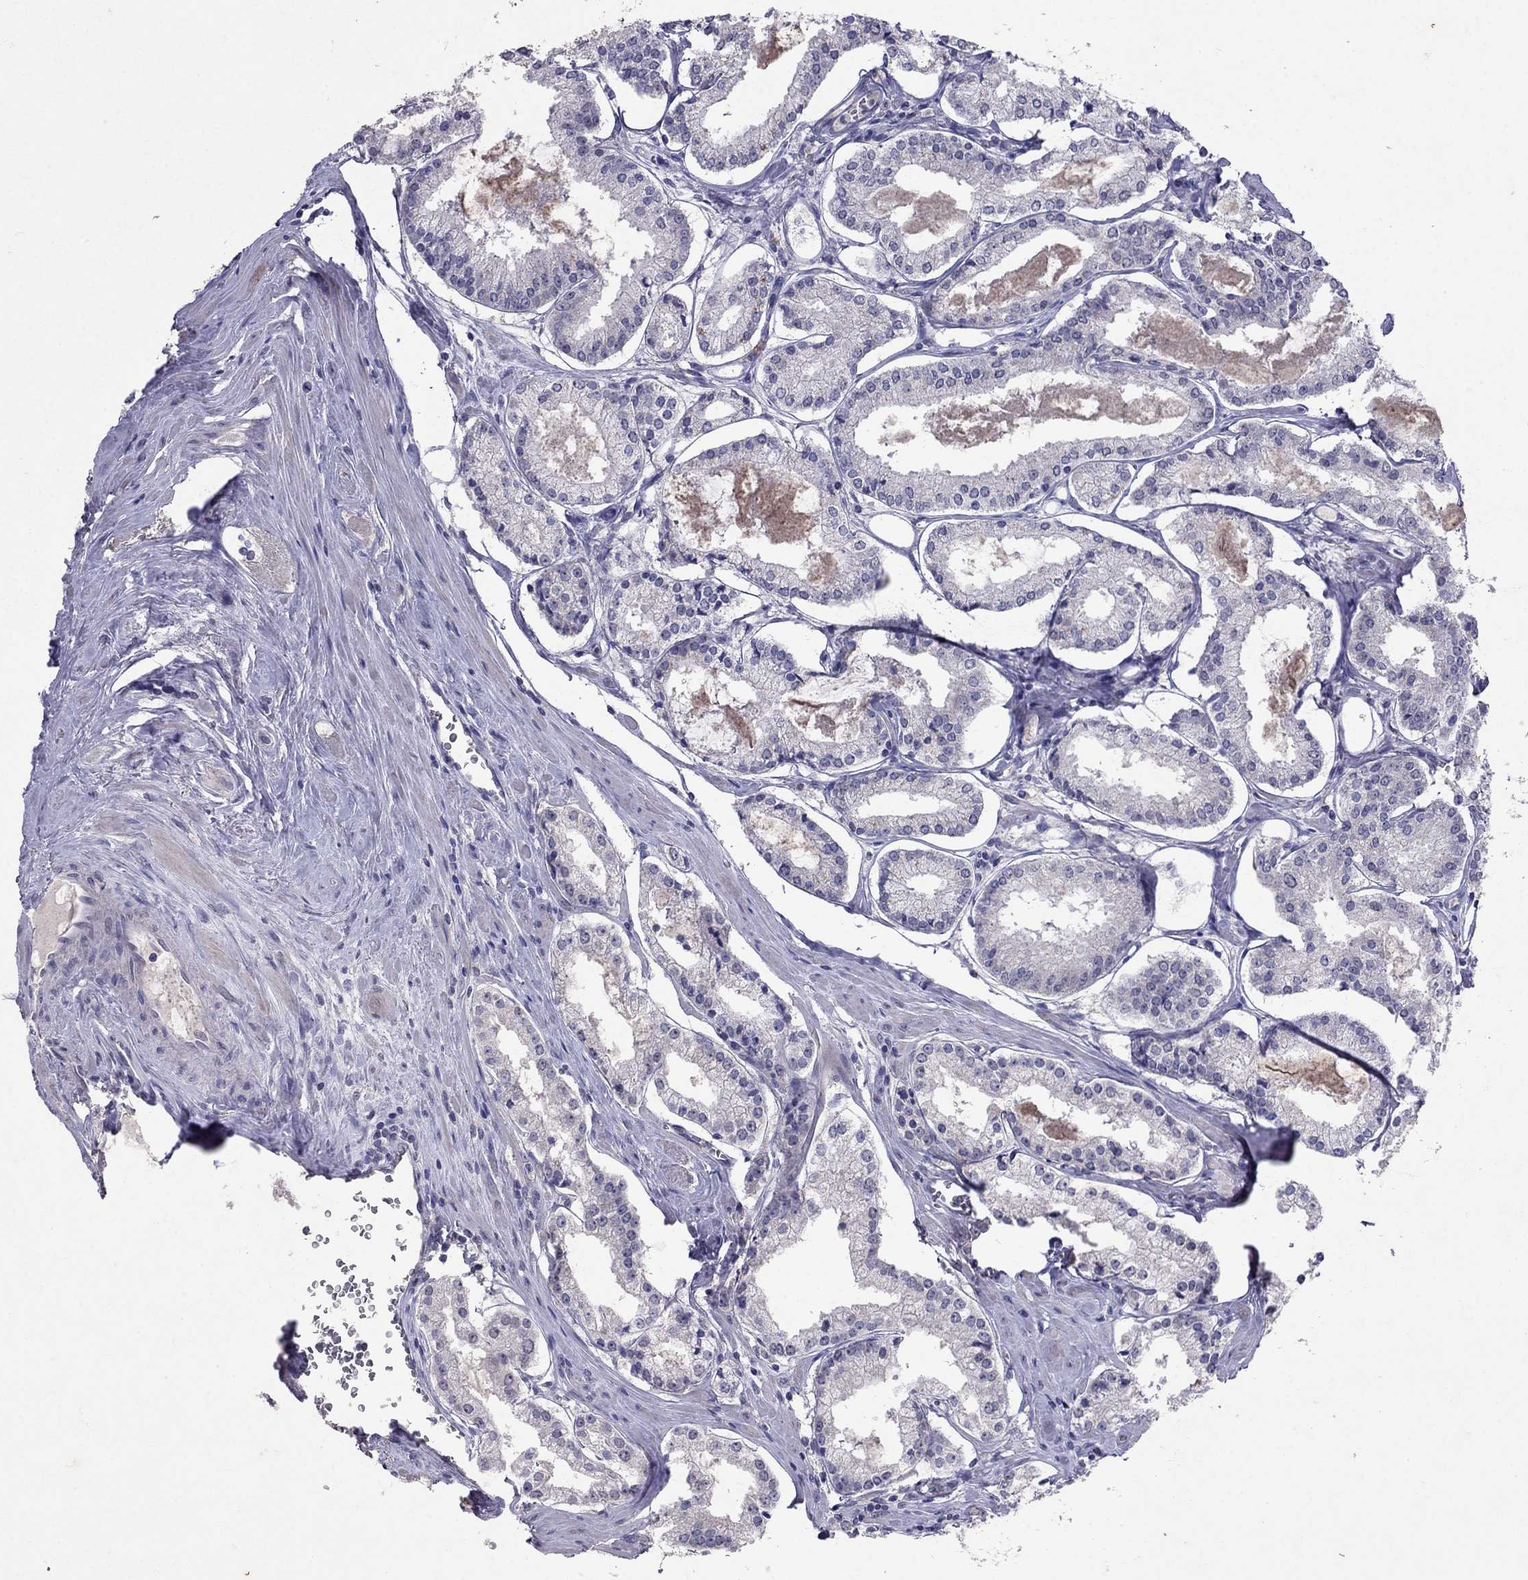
{"staining": {"intensity": "negative", "quantity": "none", "location": "none"}, "tissue": "prostate cancer", "cell_type": "Tumor cells", "image_type": "cancer", "snomed": [{"axis": "morphology", "description": "Adenocarcinoma, NOS"}, {"axis": "topography", "description": "Prostate"}], "caption": "Tumor cells show no significant expression in prostate cancer (adenocarcinoma).", "gene": "FST", "patient": {"sex": "male", "age": 72}}